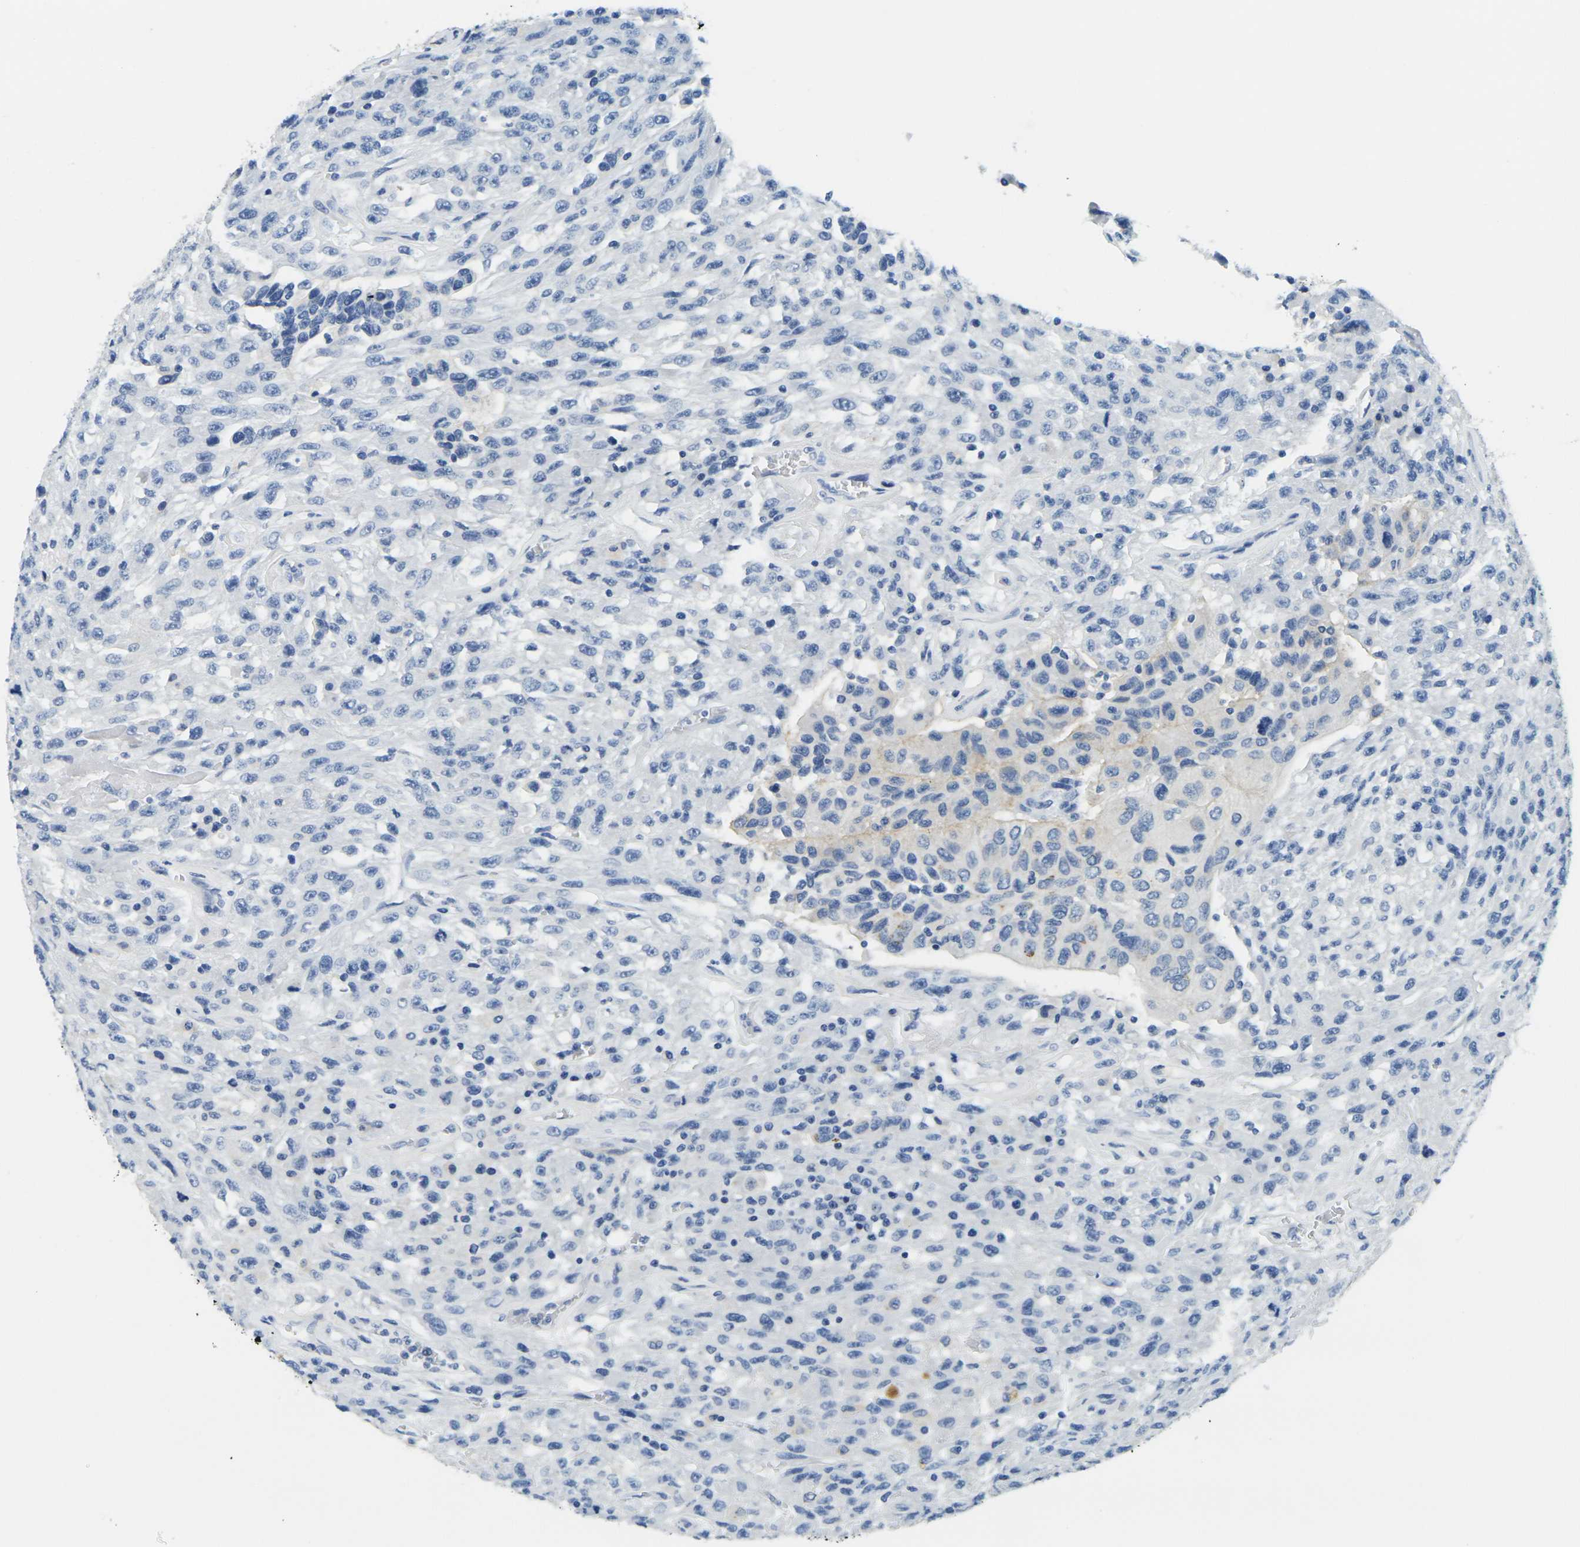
{"staining": {"intensity": "negative", "quantity": "none", "location": "none"}, "tissue": "urothelial cancer", "cell_type": "Tumor cells", "image_type": "cancer", "snomed": [{"axis": "morphology", "description": "Urothelial carcinoma, High grade"}, {"axis": "topography", "description": "Urinary bladder"}], "caption": "This is an IHC histopathology image of human urothelial carcinoma (high-grade). There is no staining in tumor cells.", "gene": "FAM3D", "patient": {"sex": "male", "age": 66}}